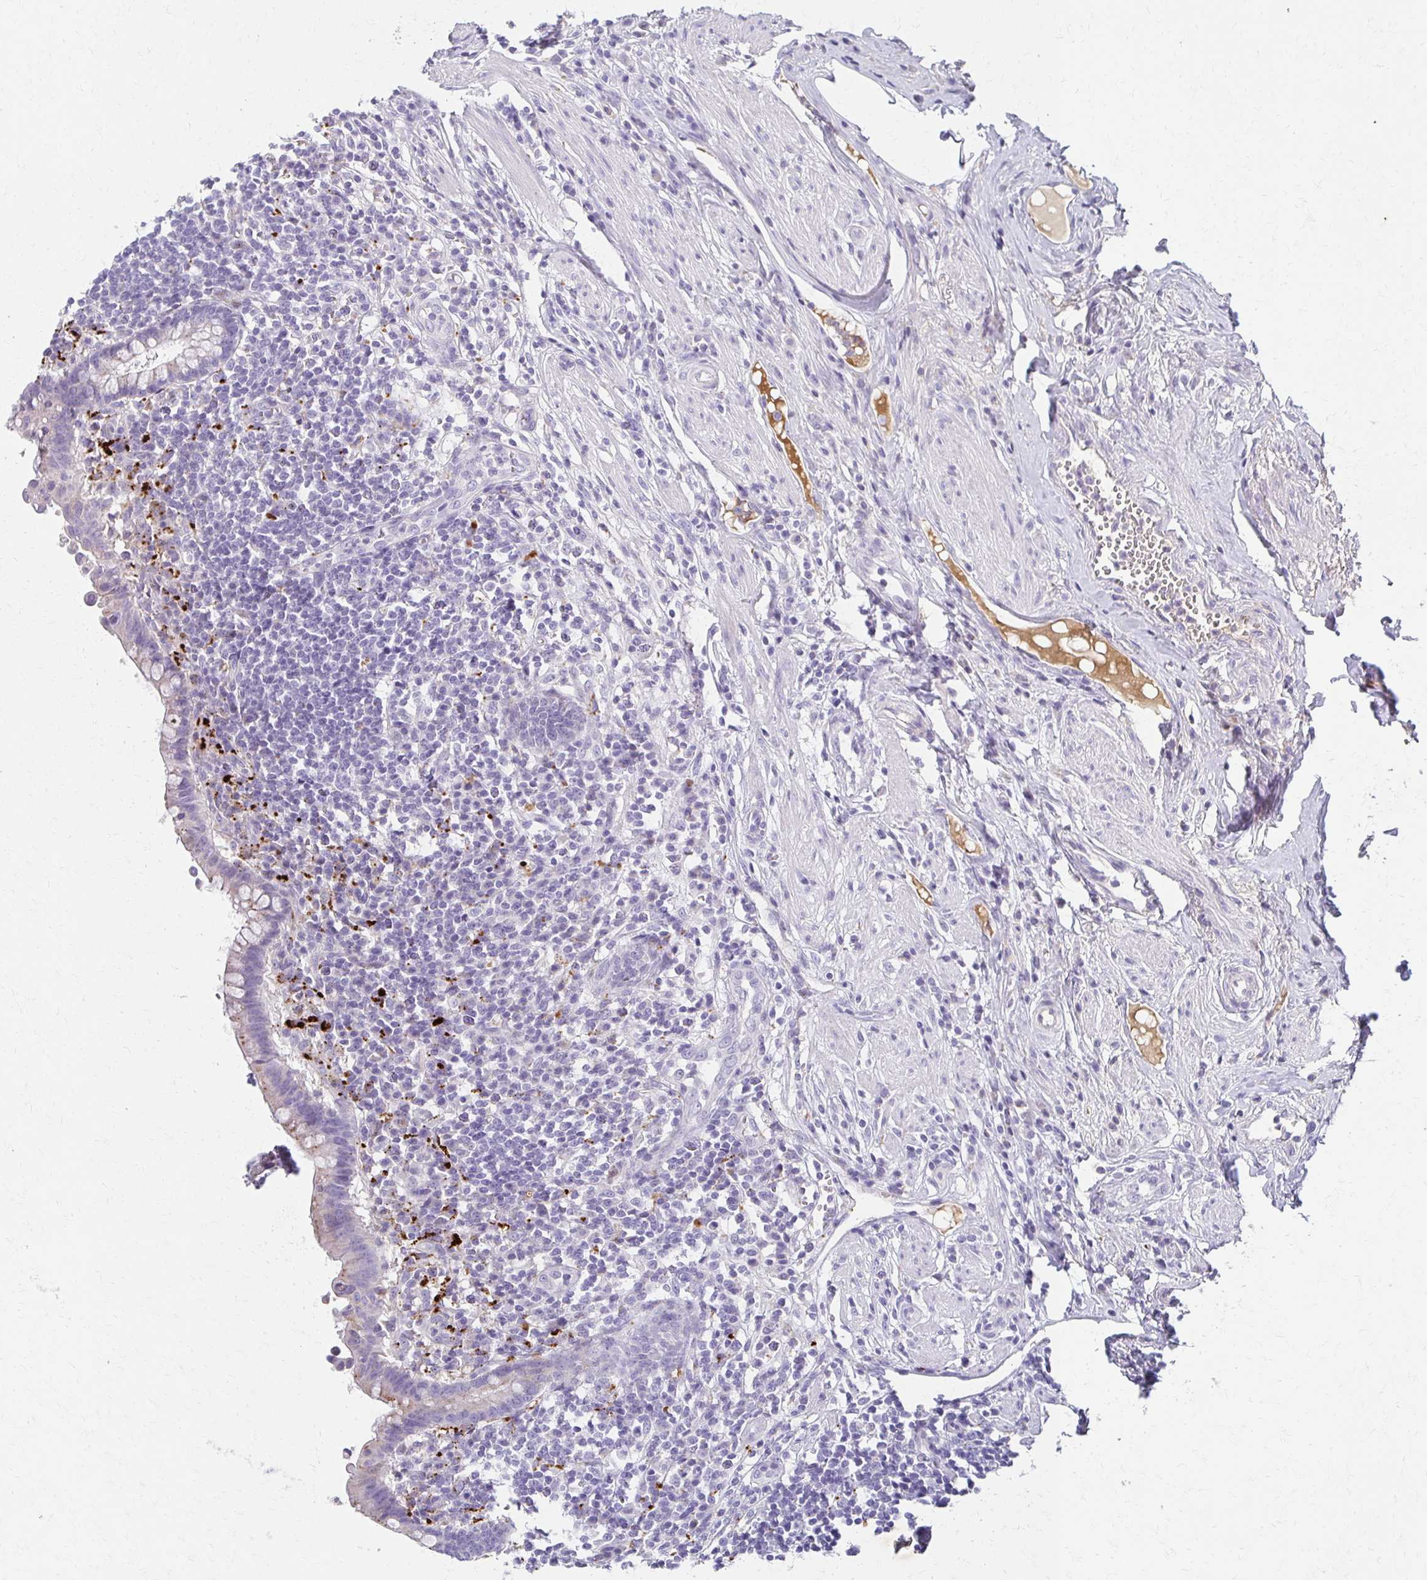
{"staining": {"intensity": "weak", "quantity": "<25%", "location": "cytoplasmic/membranous"}, "tissue": "appendix", "cell_type": "Glandular cells", "image_type": "normal", "snomed": [{"axis": "morphology", "description": "Normal tissue, NOS"}, {"axis": "topography", "description": "Appendix"}], "caption": "A micrograph of human appendix is negative for staining in glandular cells. (DAB IHC, high magnification).", "gene": "BBS12", "patient": {"sex": "female", "age": 56}}